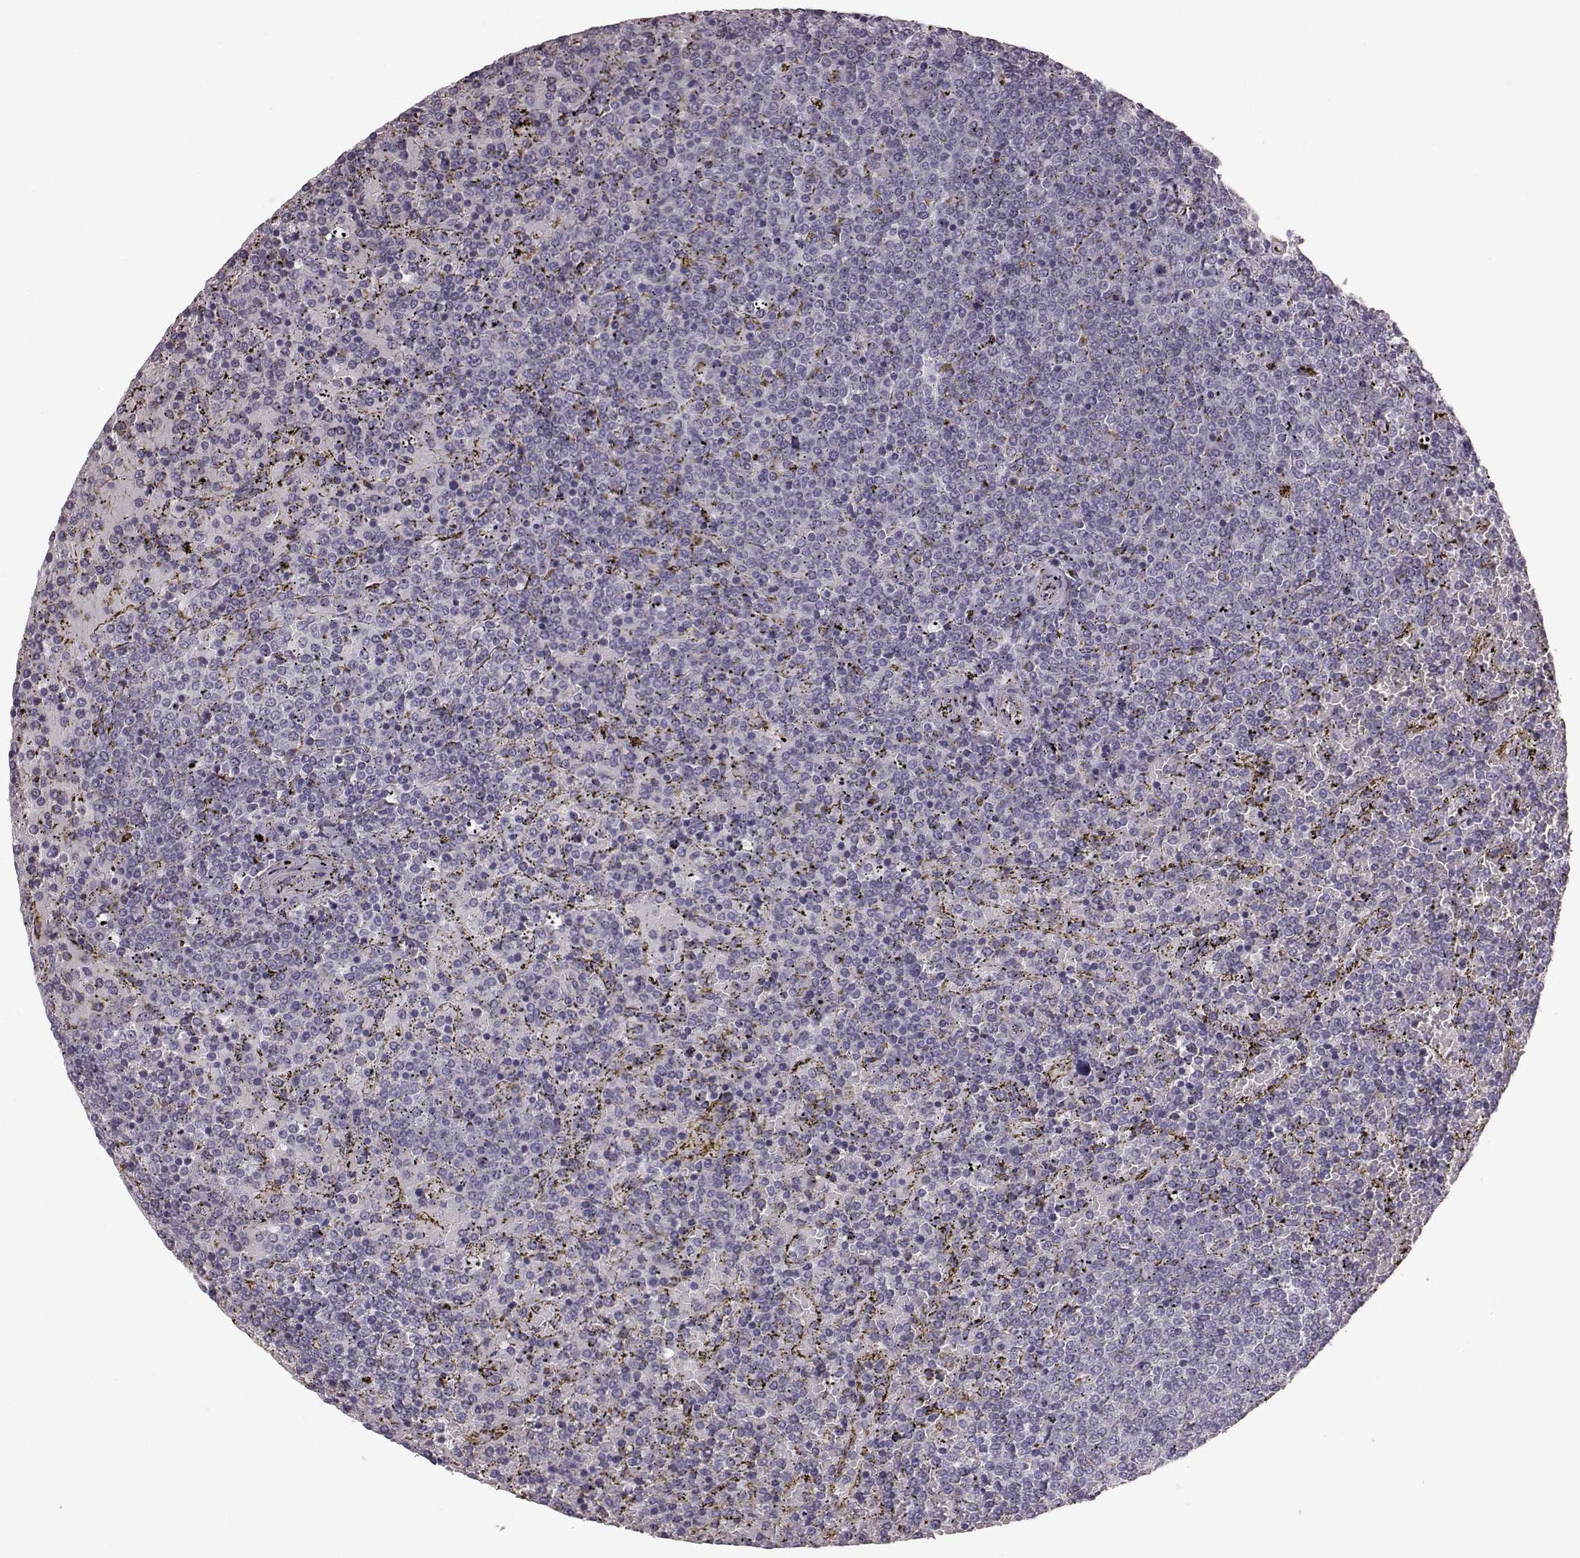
{"staining": {"intensity": "negative", "quantity": "none", "location": "none"}, "tissue": "lymphoma", "cell_type": "Tumor cells", "image_type": "cancer", "snomed": [{"axis": "morphology", "description": "Malignant lymphoma, non-Hodgkin's type, Low grade"}, {"axis": "topography", "description": "Spleen"}], "caption": "Tumor cells are negative for brown protein staining in lymphoma.", "gene": "CRYBA2", "patient": {"sex": "female", "age": 77}}